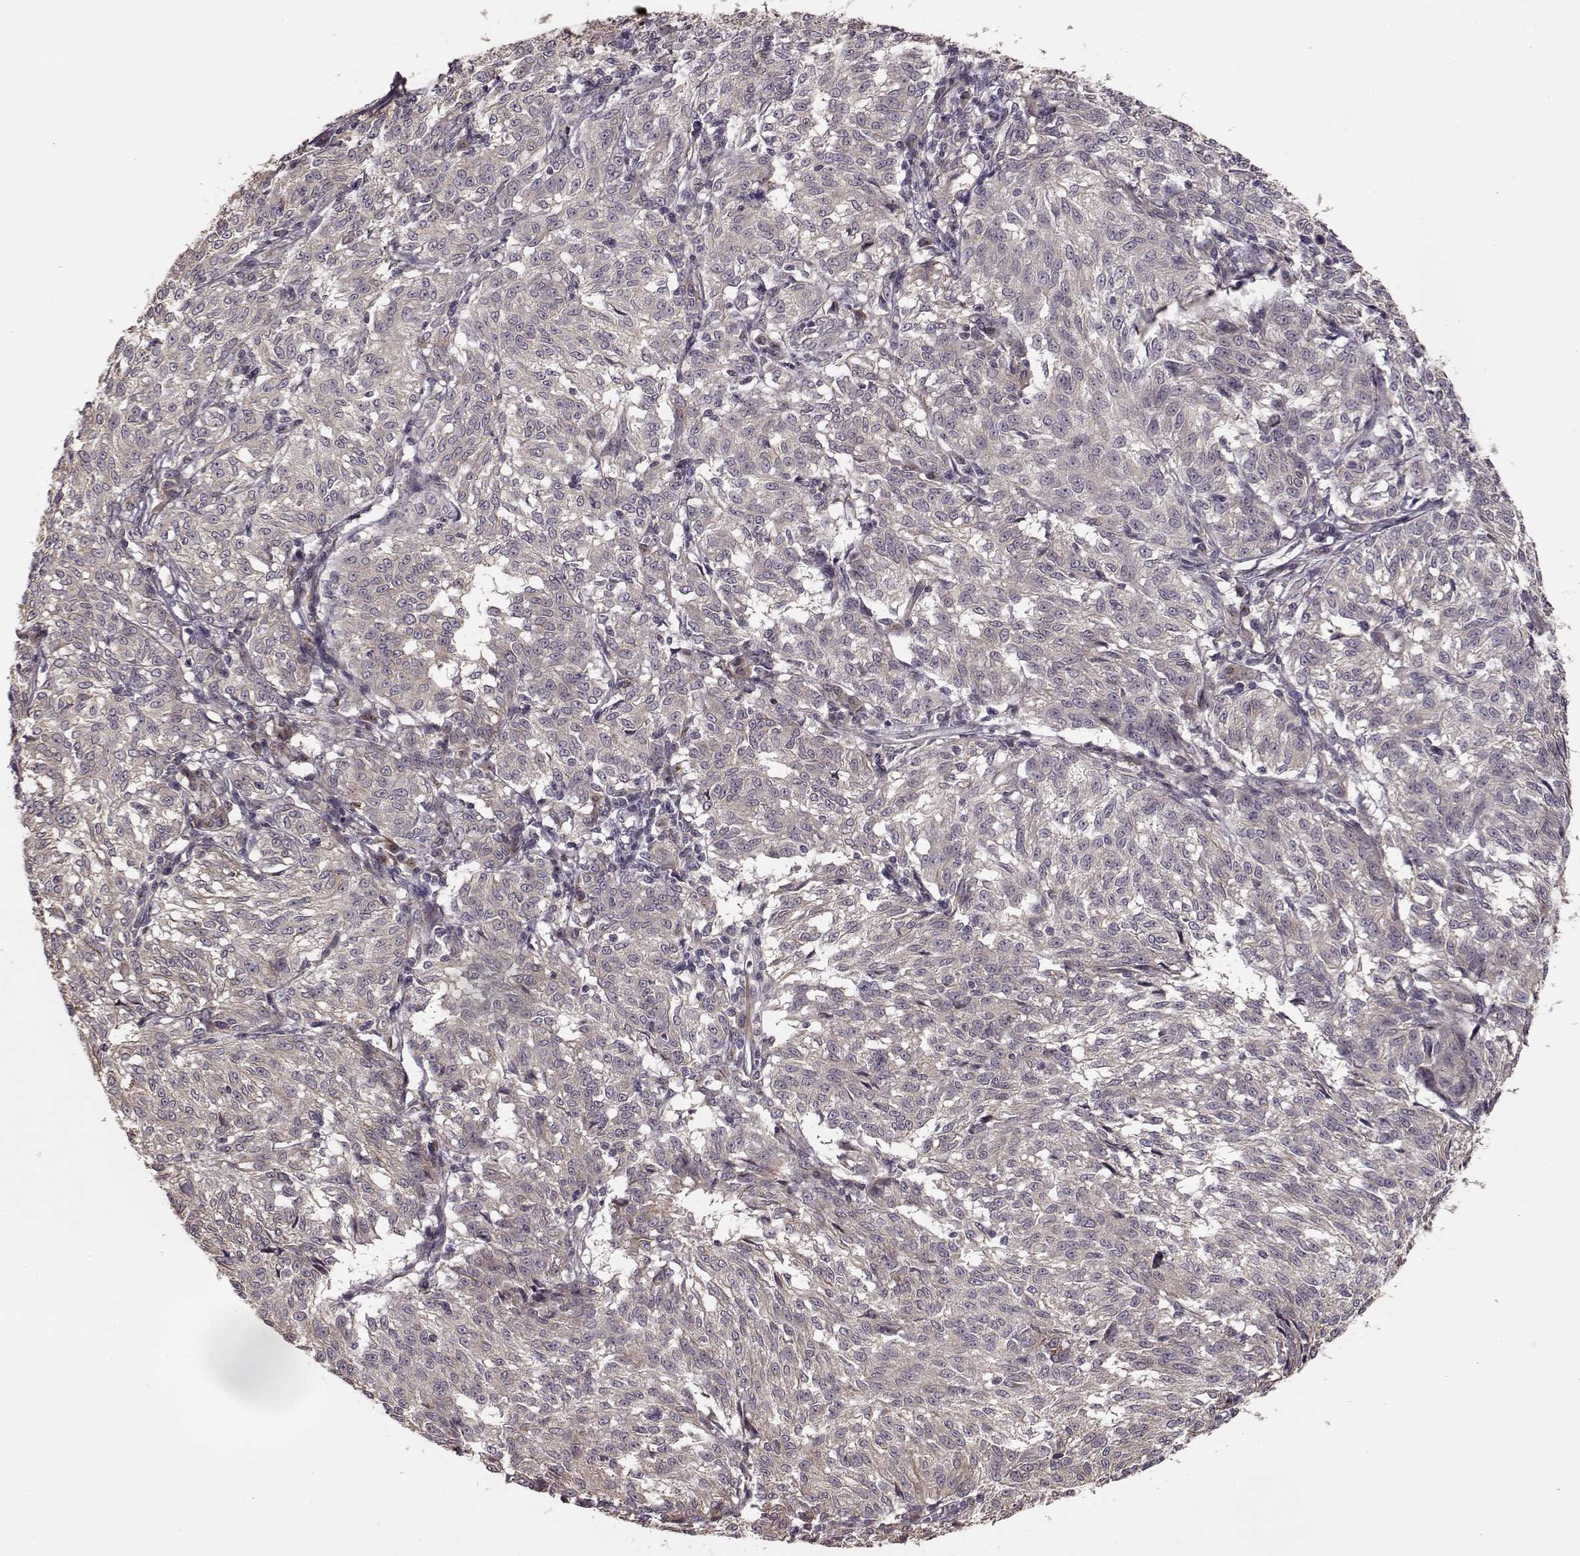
{"staining": {"intensity": "negative", "quantity": "none", "location": "none"}, "tissue": "melanoma", "cell_type": "Tumor cells", "image_type": "cancer", "snomed": [{"axis": "morphology", "description": "Malignant melanoma, NOS"}, {"axis": "topography", "description": "Skin"}], "caption": "An immunohistochemistry histopathology image of melanoma is shown. There is no staining in tumor cells of melanoma.", "gene": "MTR", "patient": {"sex": "female", "age": 72}}